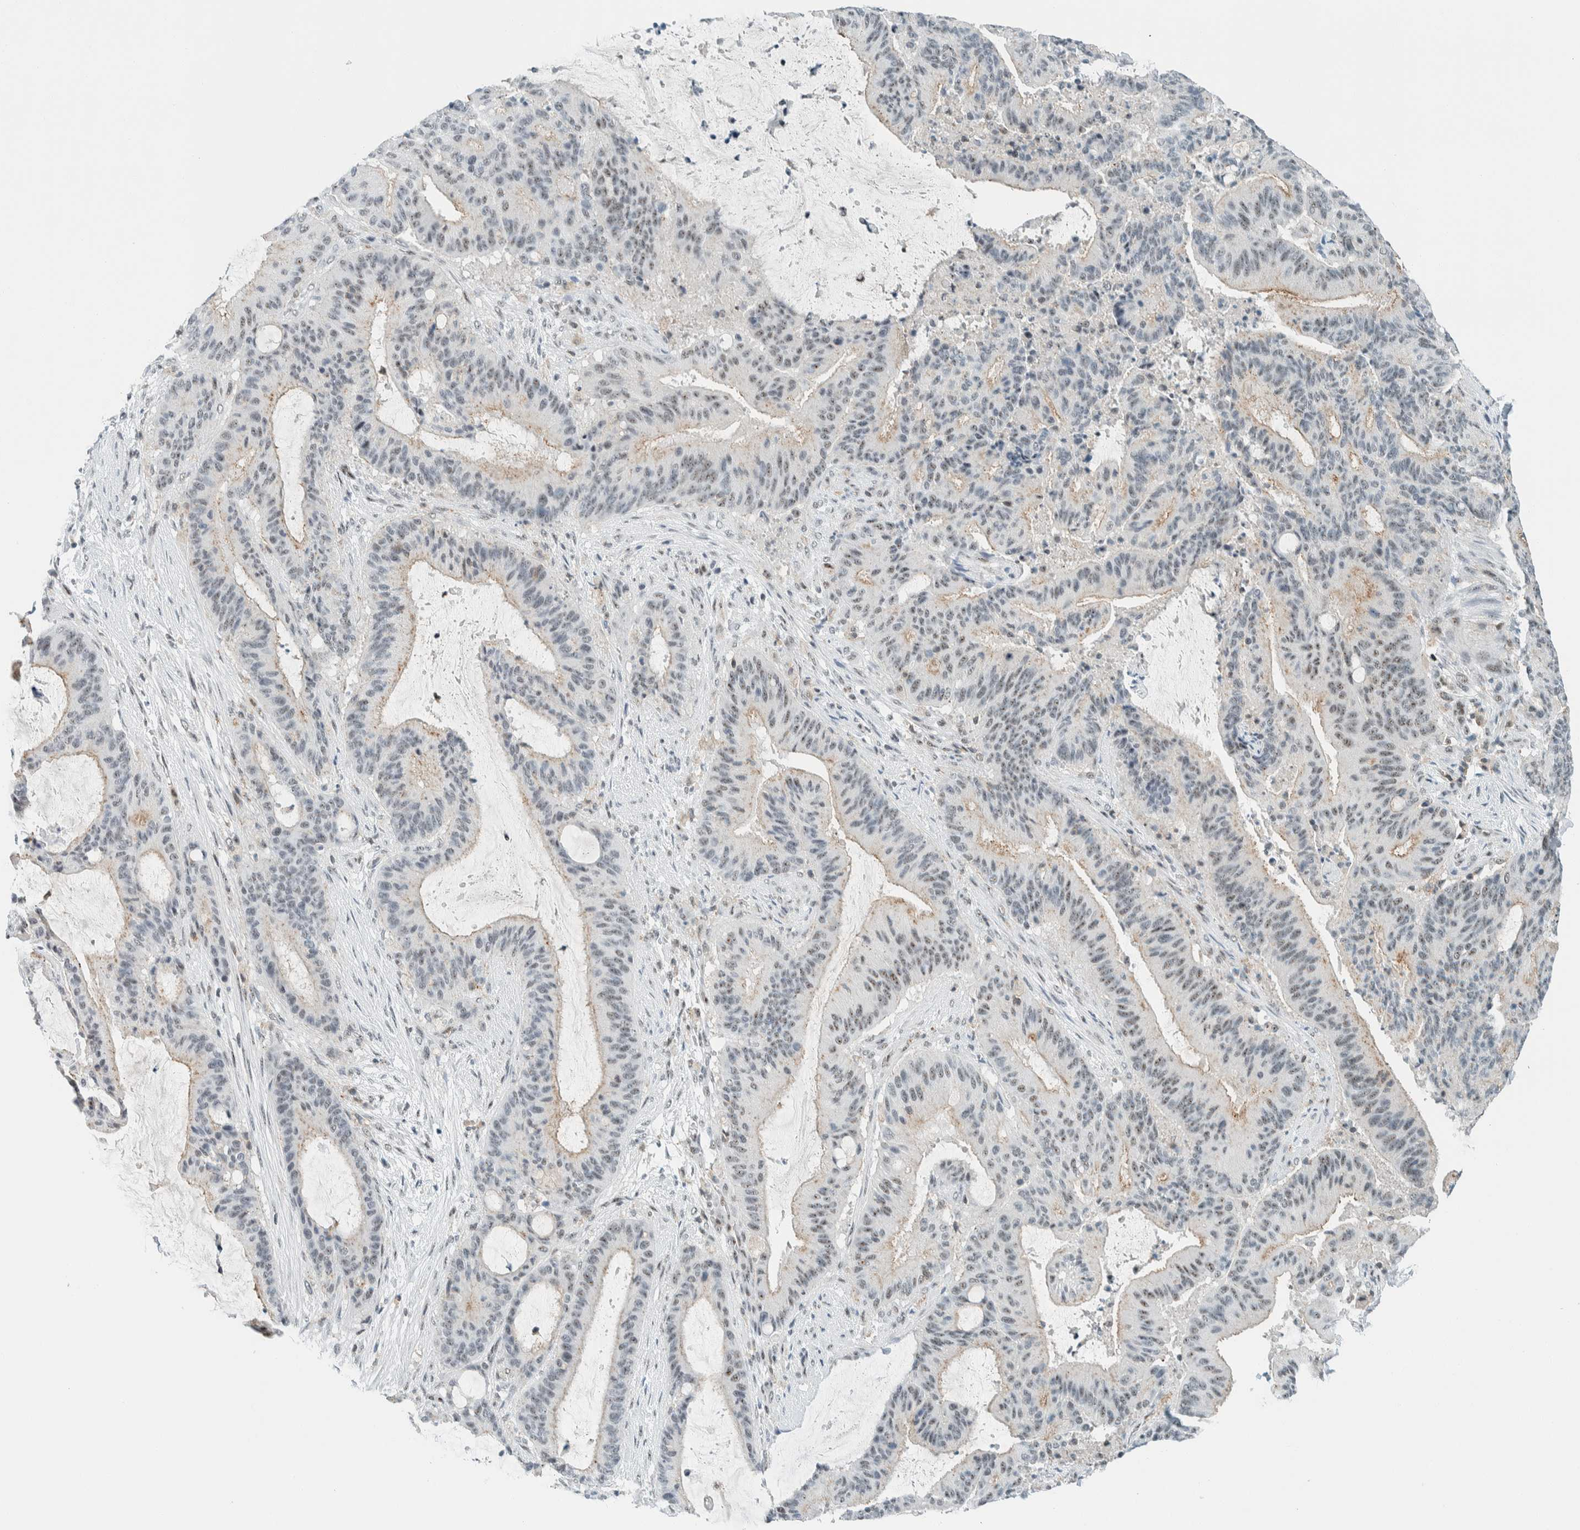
{"staining": {"intensity": "weak", "quantity": "25%-75%", "location": "nuclear"}, "tissue": "liver cancer", "cell_type": "Tumor cells", "image_type": "cancer", "snomed": [{"axis": "morphology", "description": "Normal tissue, NOS"}, {"axis": "morphology", "description": "Cholangiocarcinoma"}, {"axis": "topography", "description": "Liver"}, {"axis": "topography", "description": "Peripheral nerve tissue"}], "caption": "Immunohistochemical staining of liver cholangiocarcinoma displays low levels of weak nuclear protein positivity in about 25%-75% of tumor cells.", "gene": "CYSRT1", "patient": {"sex": "female", "age": 73}}